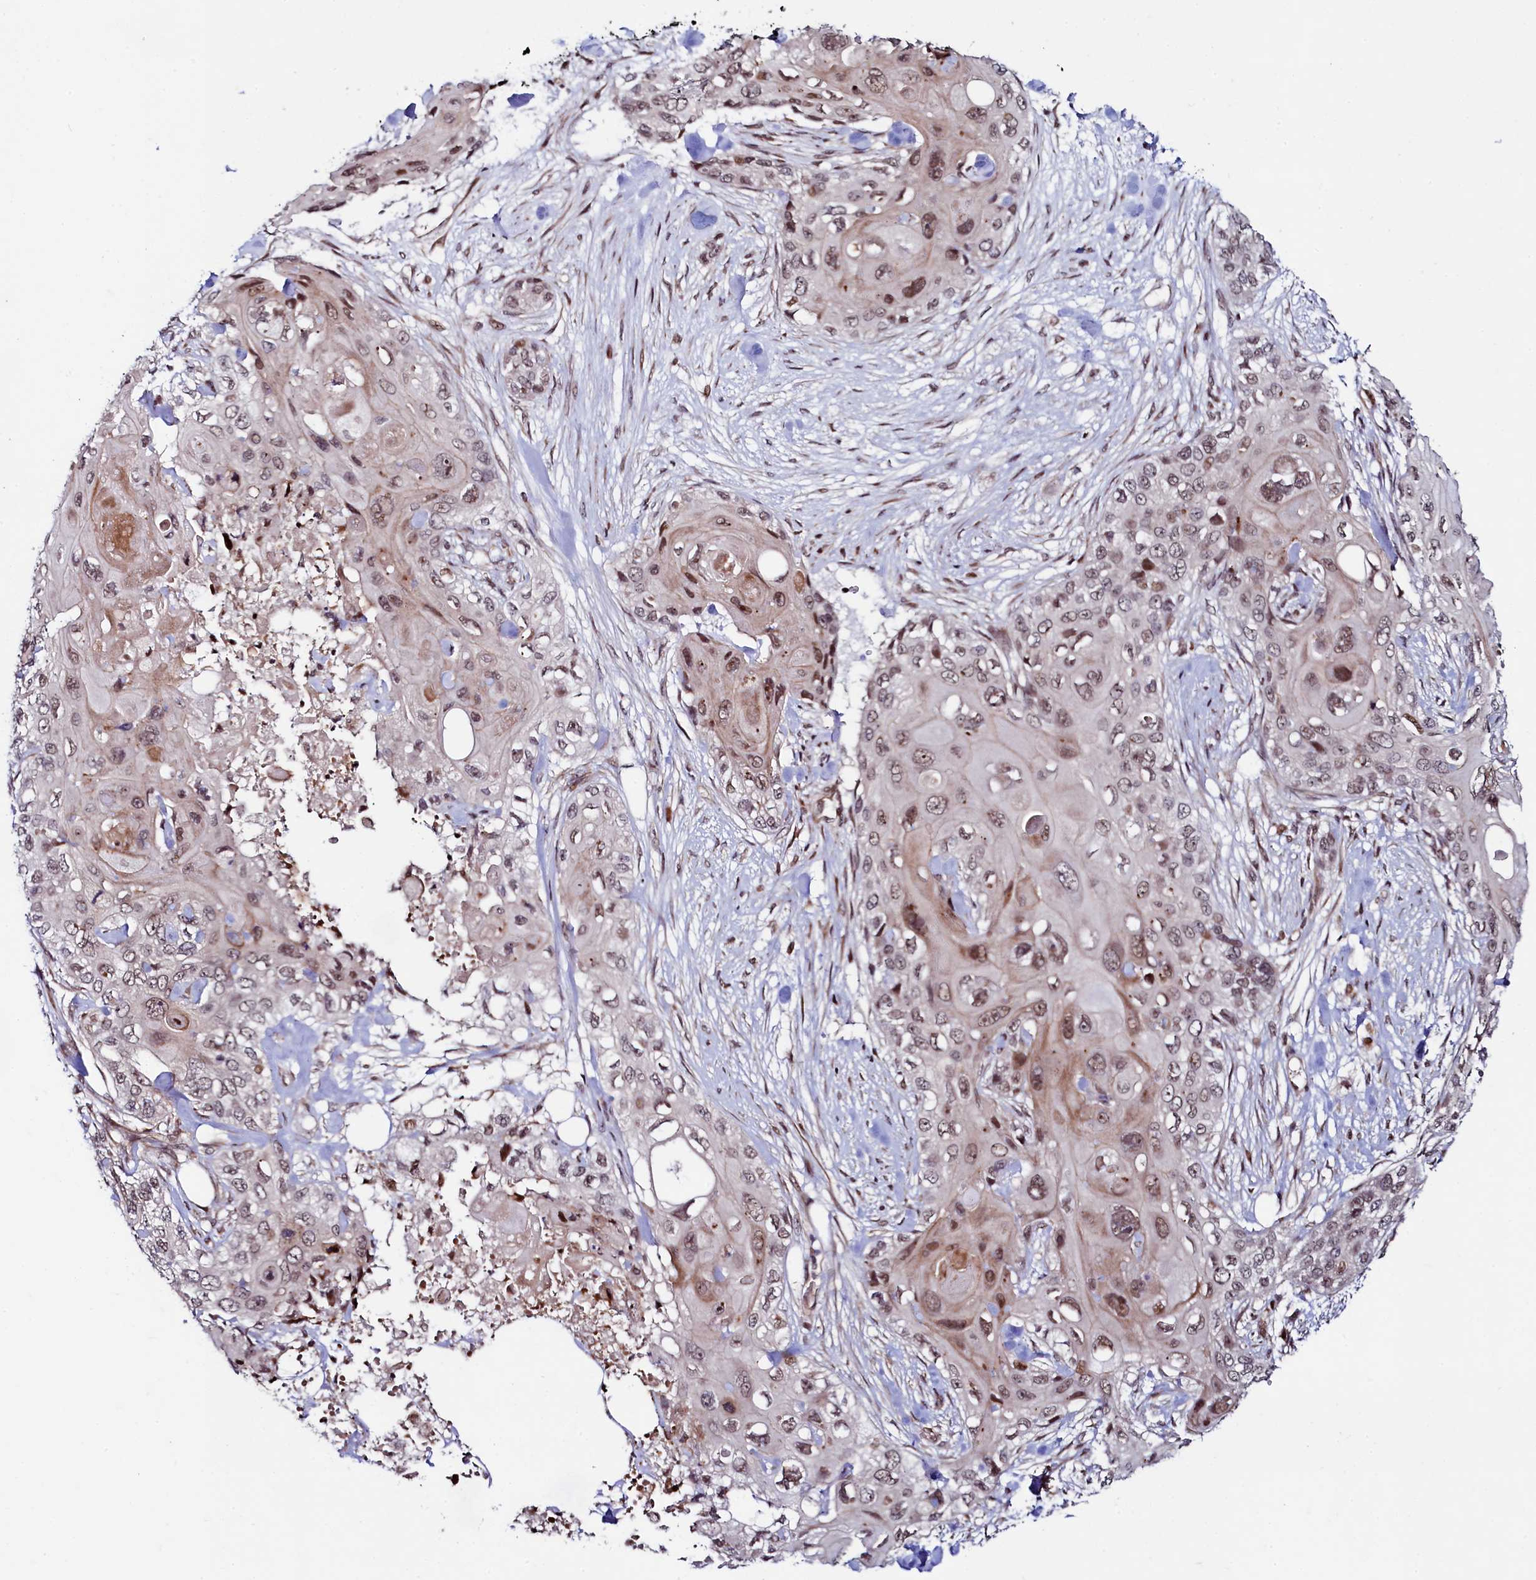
{"staining": {"intensity": "moderate", "quantity": ">75%", "location": "nuclear"}, "tissue": "skin cancer", "cell_type": "Tumor cells", "image_type": "cancer", "snomed": [{"axis": "morphology", "description": "Normal tissue, NOS"}, {"axis": "morphology", "description": "Squamous cell carcinoma, NOS"}, {"axis": "topography", "description": "Skin"}], "caption": "High-magnification brightfield microscopy of skin cancer (squamous cell carcinoma) stained with DAB (brown) and counterstained with hematoxylin (blue). tumor cells exhibit moderate nuclear expression is identified in about>75% of cells. (DAB = brown stain, brightfield microscopy at high magnification).", "gene": "LEO1", "patient": {"sex": "male", "age": 72}}